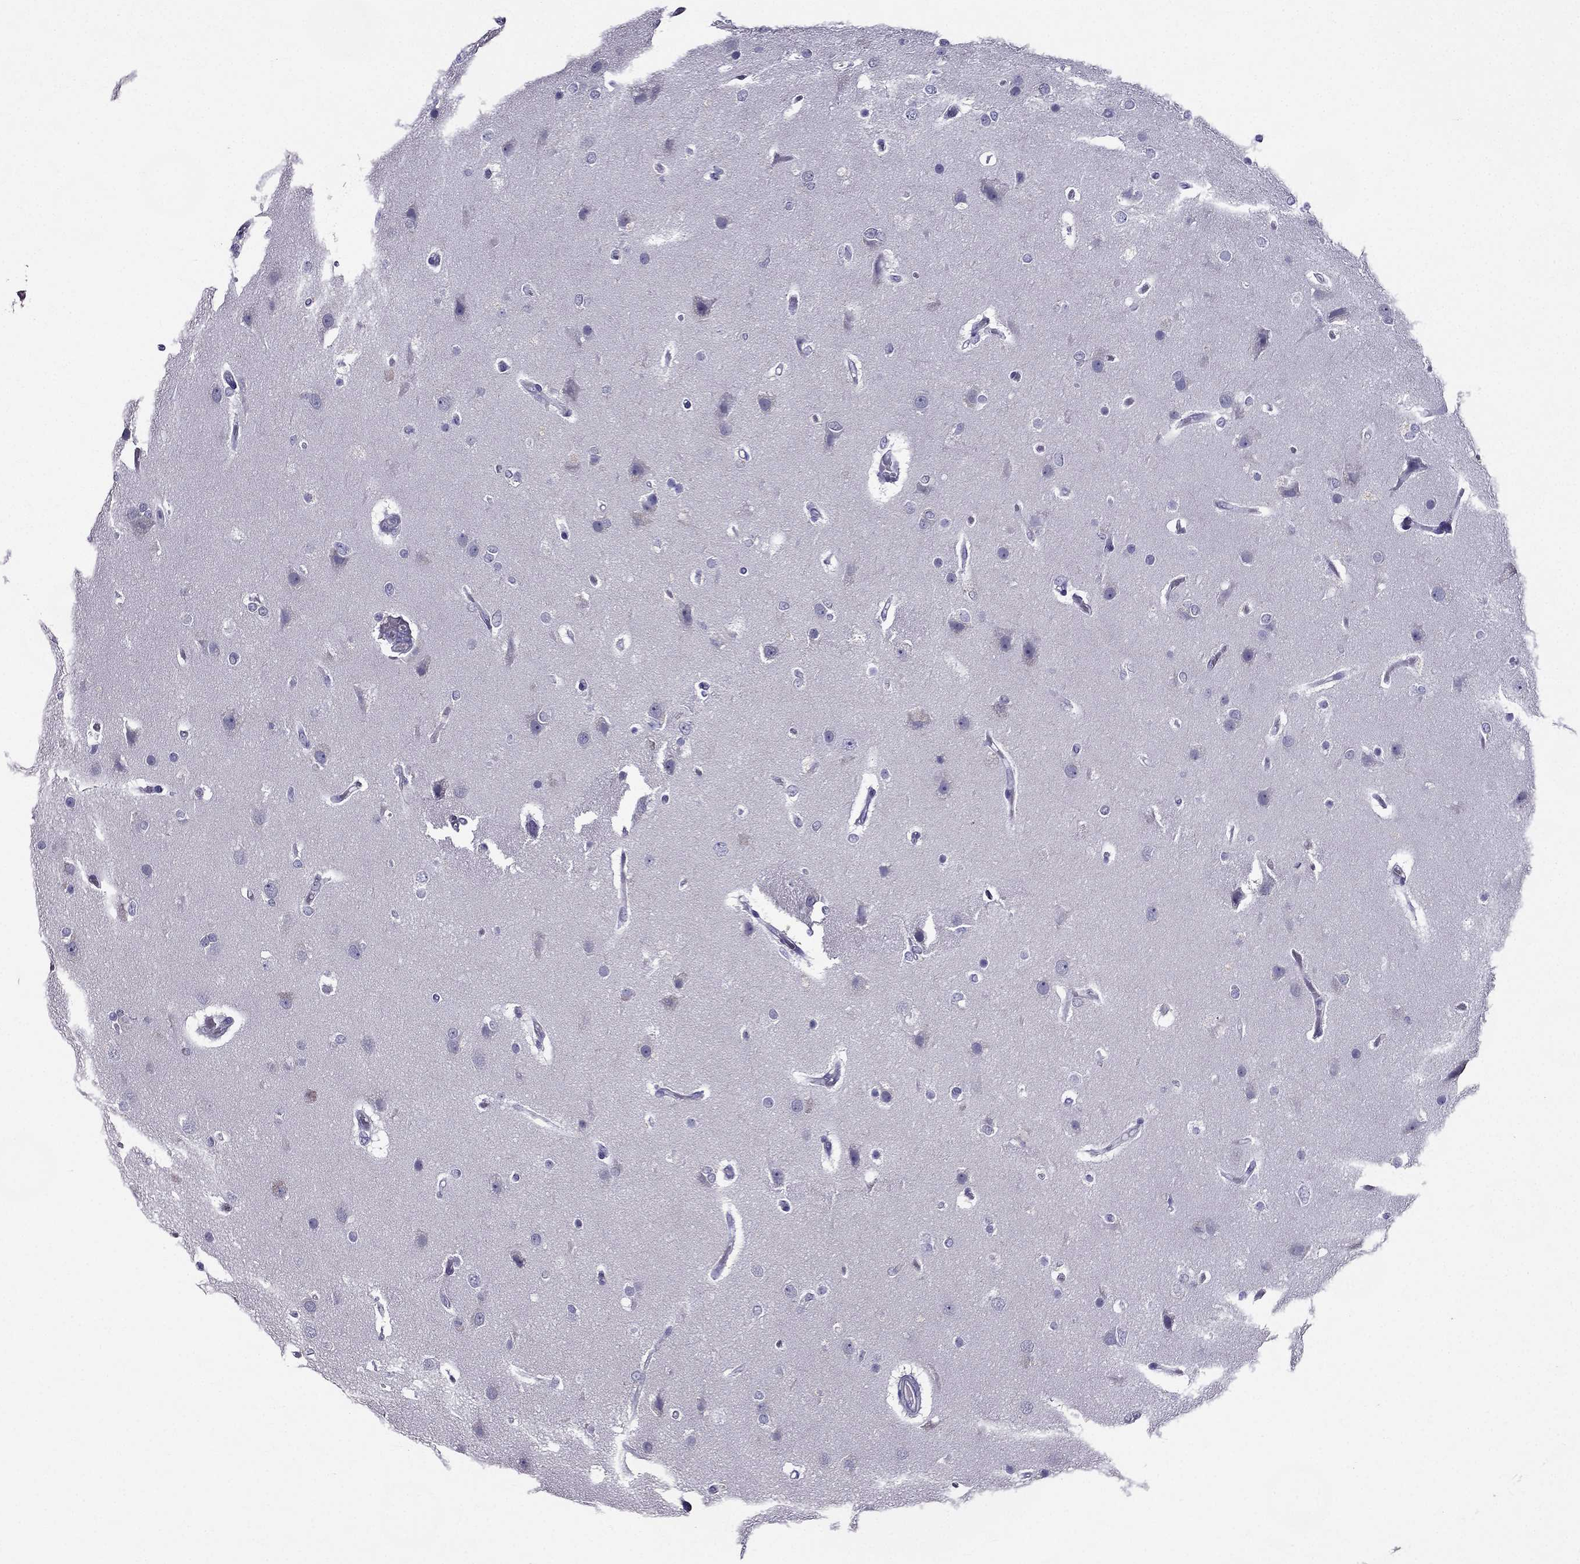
{"staining": {"intensity": "negative", "quantity": "none", "location": "none"}, "tissue": "glioma", "cell_type": "Tumor cells", "image_type": "cancer", "snomed": [{"axis": "morphology", "description": "Glioma, malignant, High grade"}, {"axis": "topography", "description": "Brain"}], "caption": "Immunohistochemical staining of human malignant glioma (high-grade) displays no significant positivity in tumor cells.", "gene": "ZNF541", "patient": {"sex": "female", "age": 61}}